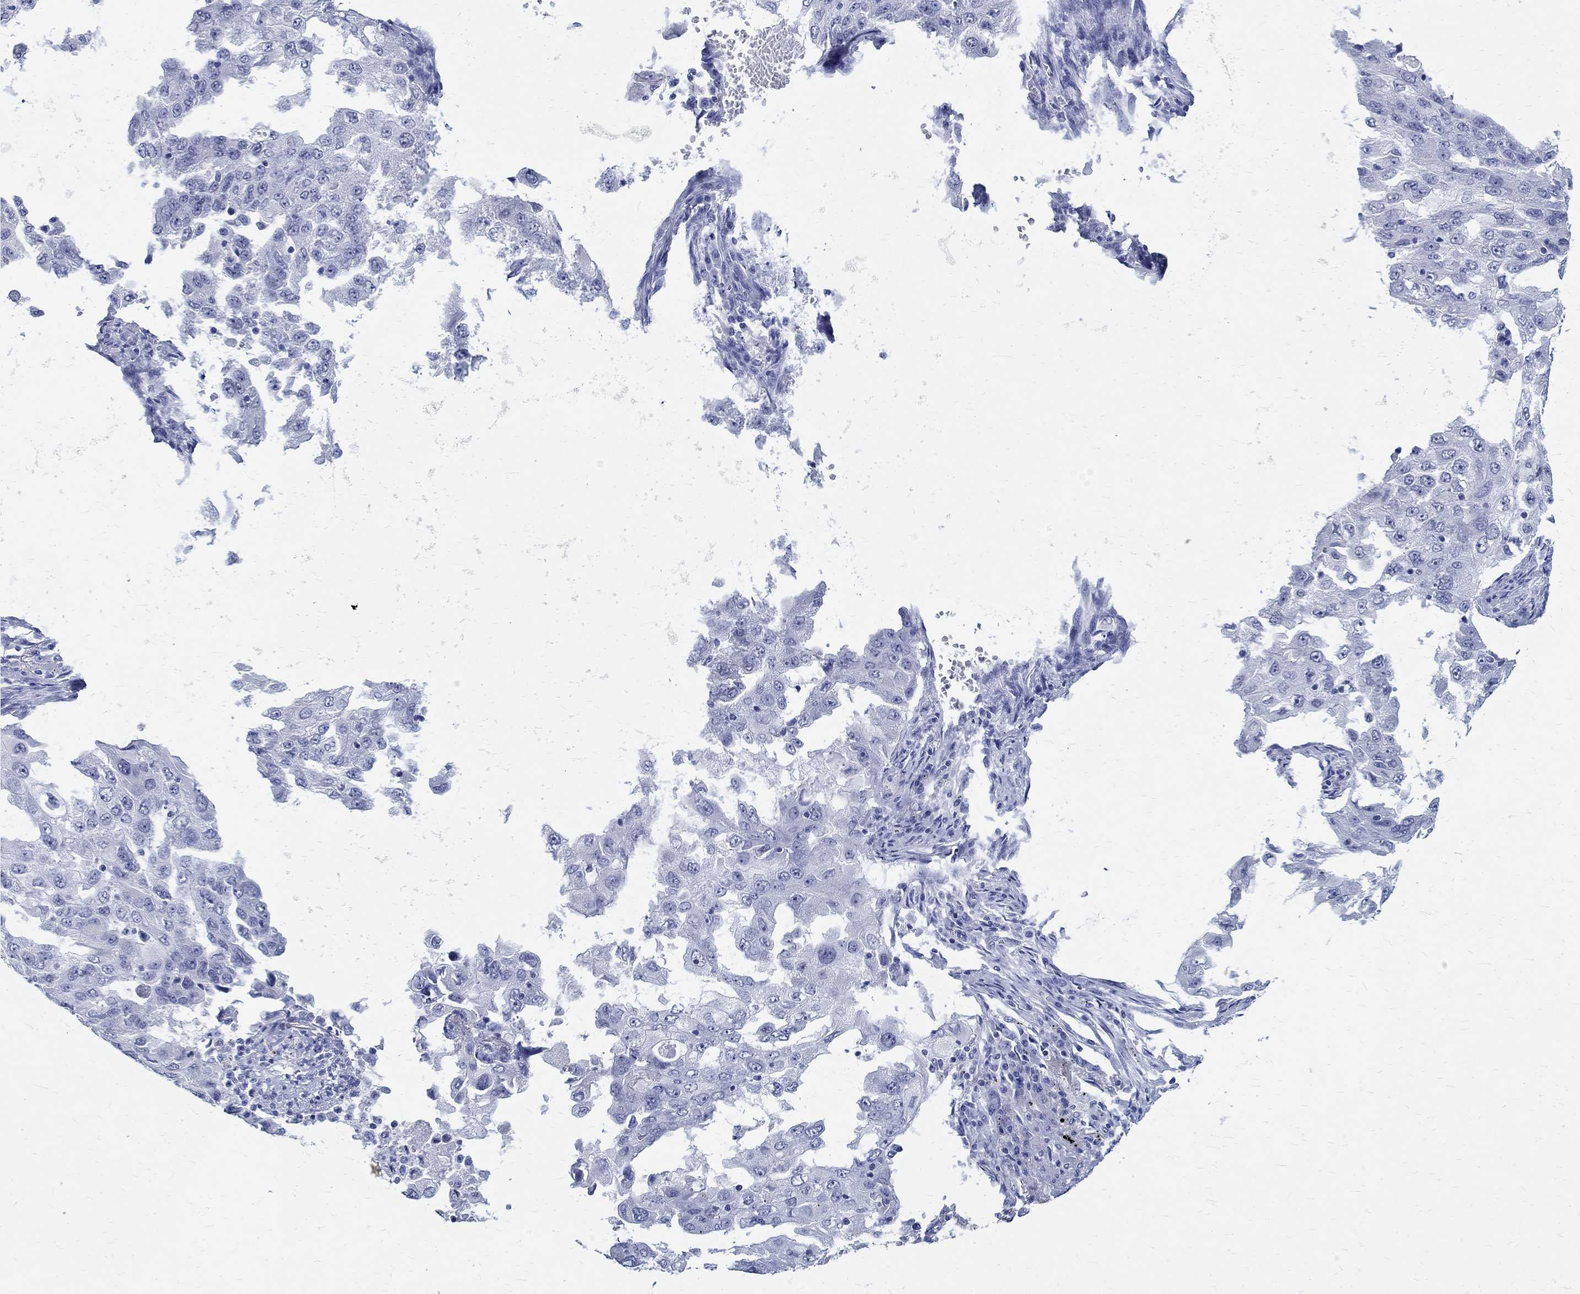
{"staining": {"intensity": "negative", "quantity": "none", "location": "none"}, "tissue": "lung cancer", "cell_type": "Tumor cells", "image_type": "cancer", "snomed": [{"axis": "morphology", "description": "Adenocarcinoma, NOS"}, {"axis": "topography", "description": "Lung"}], "caption": "Lung adenocarcinoma was stained to show a protein in brown. There is no significant staining in tumor cells.", "gene": "TSPAN16", "patient": {"sex": "female", "age": 61}}